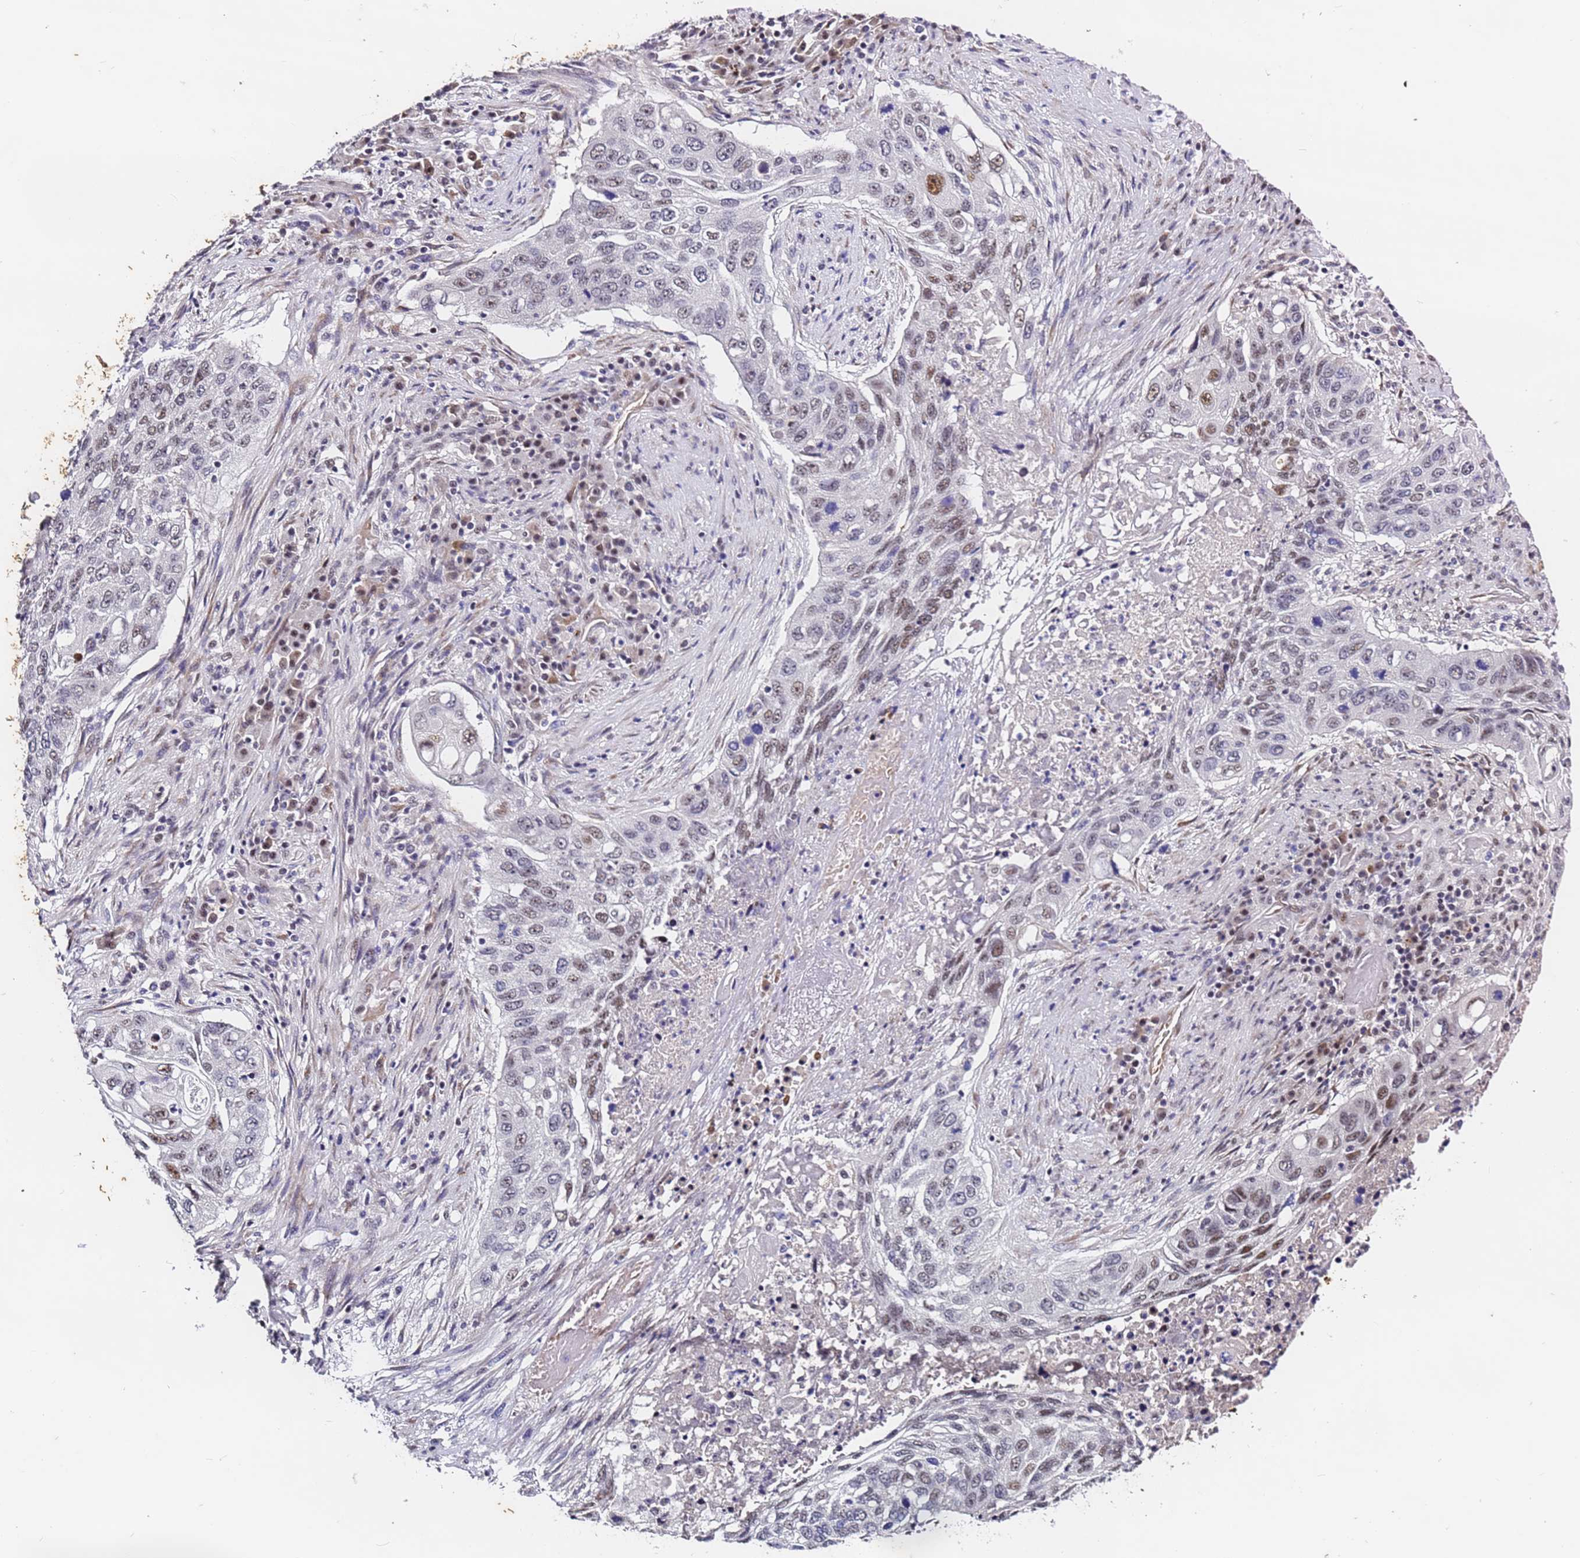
{"staining": {"intensity": "moderate", "quantity": "<25%", "location": "nuclear"}, "tissue": "lung cancer", "cell_type": "Tumor cells", "image_type": "cancer", "snomed": [{"axis": "morphology", "description": "Squamous cell carcinoma, NOS"}, {"axis": "topography", "description": "Lung"}], "caption": "Lung cancer (squamous cell carcinoma) stained for a protein (brown) displays moderate nuclear positive staining in about <25% of tumor cells.", "gene": "FNBP4", "patient": {"sex": "female", "age": 63}}